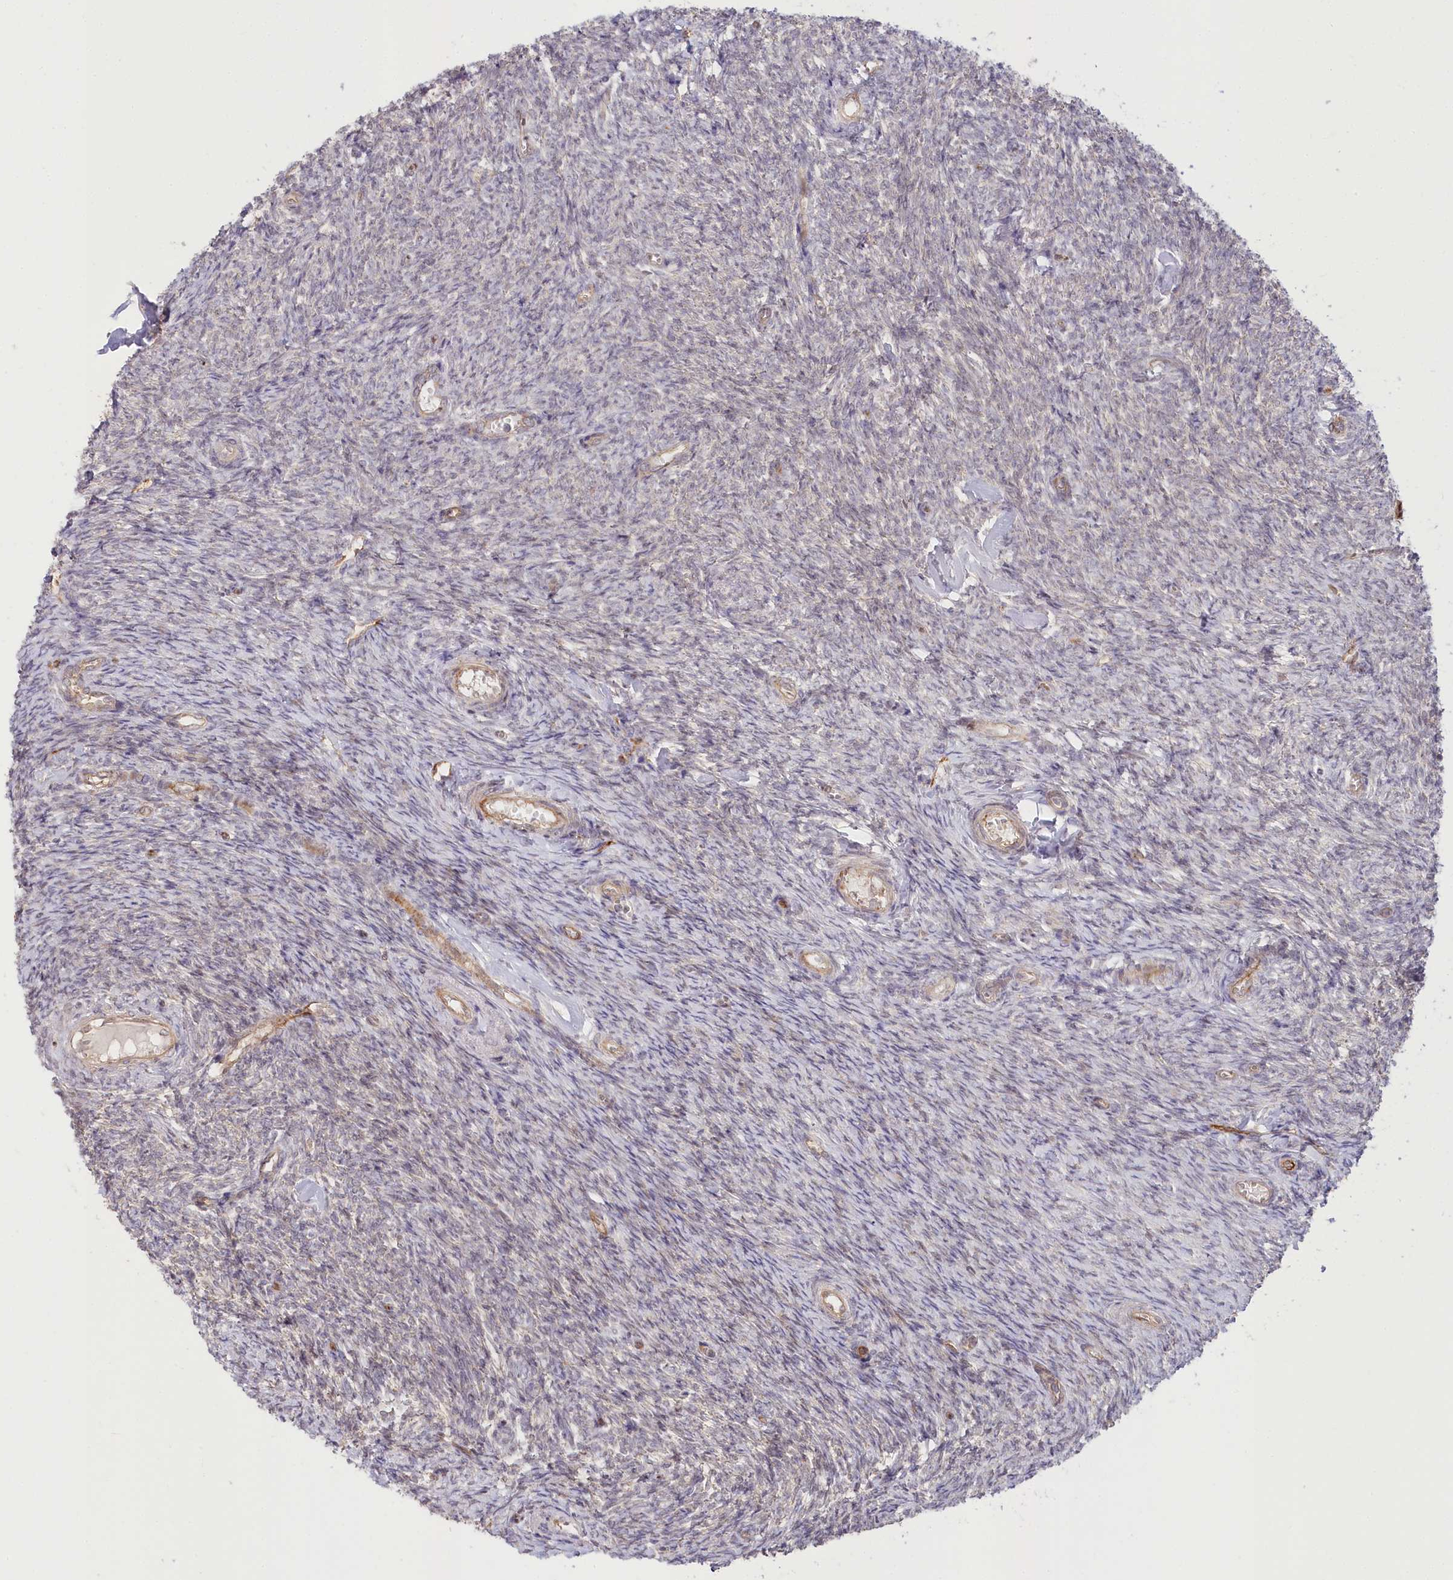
{"staining": {"intensity": "negative", "quantity": "none", "location": "none"}, "tissue": "ovary", "cell_type": "Ovarian stroma cells", "image_type": "normal", "snomed": [{"axis": "morphology", "description": "Normal tissue, NOS"}, {"axis": "topography", "description": "Ovary"}], "caption": "High power microscopy photomicrograph of an immunohistochemistry micrograph of normal ovary, revealing no significant expression in ovarian stroma cells.", "gene": "CEP70", "patient": {"sex": "female", "age": 44}}